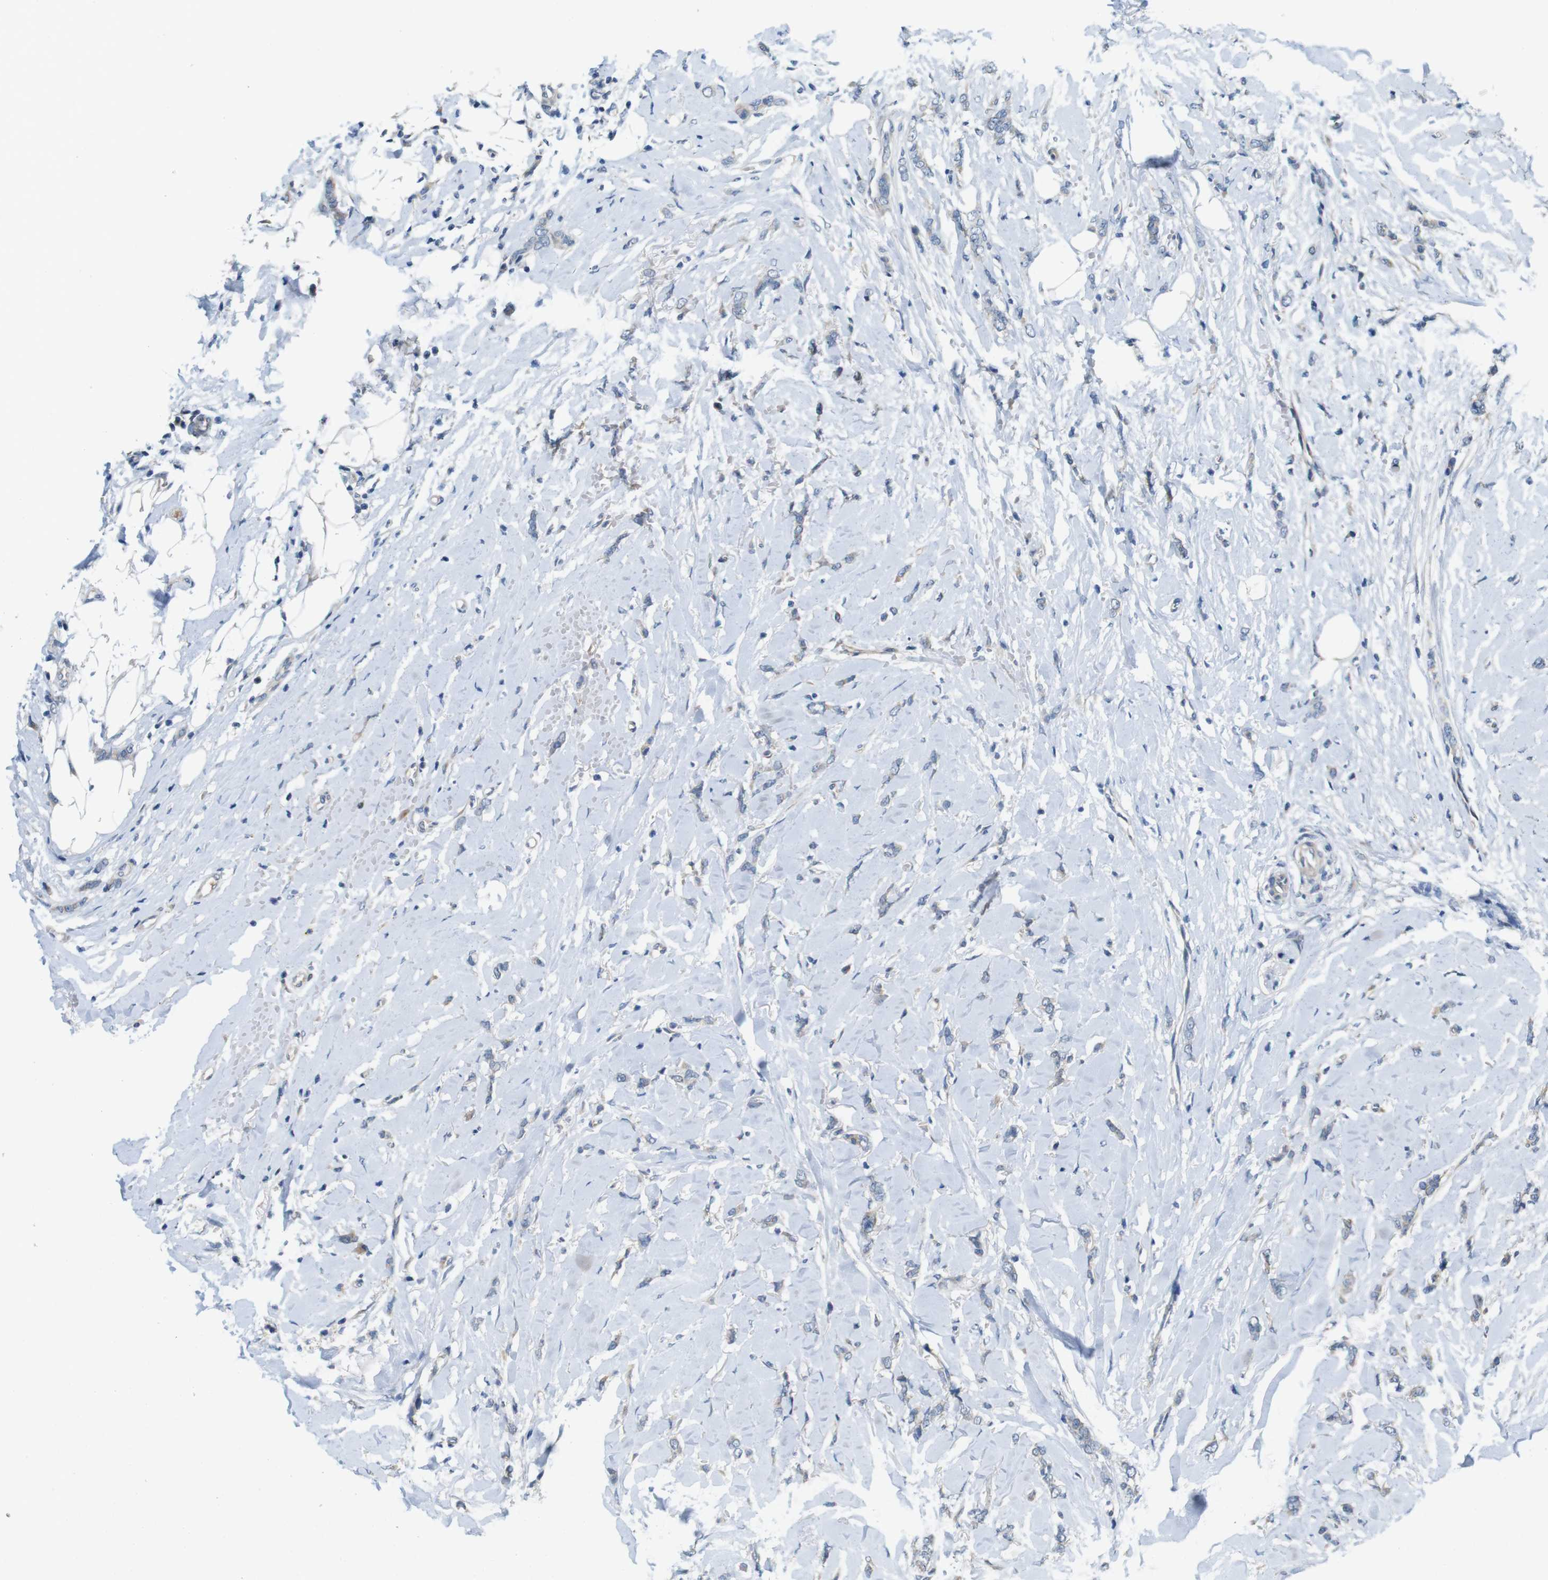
{"staining": {"intensity": "negative", "quantity": "none", "location": "none"}, "tissue": "breast cancer", "cell_type": "Tumor cells", "image_type": "cancer", "snomed": [{"axis": "morphology", "description": "Lobular carcinoma"}, {"axis": "topography", "description": "Skin"}, {"axis": "topography", "description": "Breast"}], "caption": "Immunohistochemistry image of neoplastic tissue: human breast lobular carcinoma stained with DAB shows no significant protein positivity in tumor cells. The staining was performed using DAB to visualize the protein expression in brown, while the nuclei were stained in blue with hematoxylin (Magnification: 20x).", "gene": "SKI", "patient": {"sex": "female", "age": 46}}